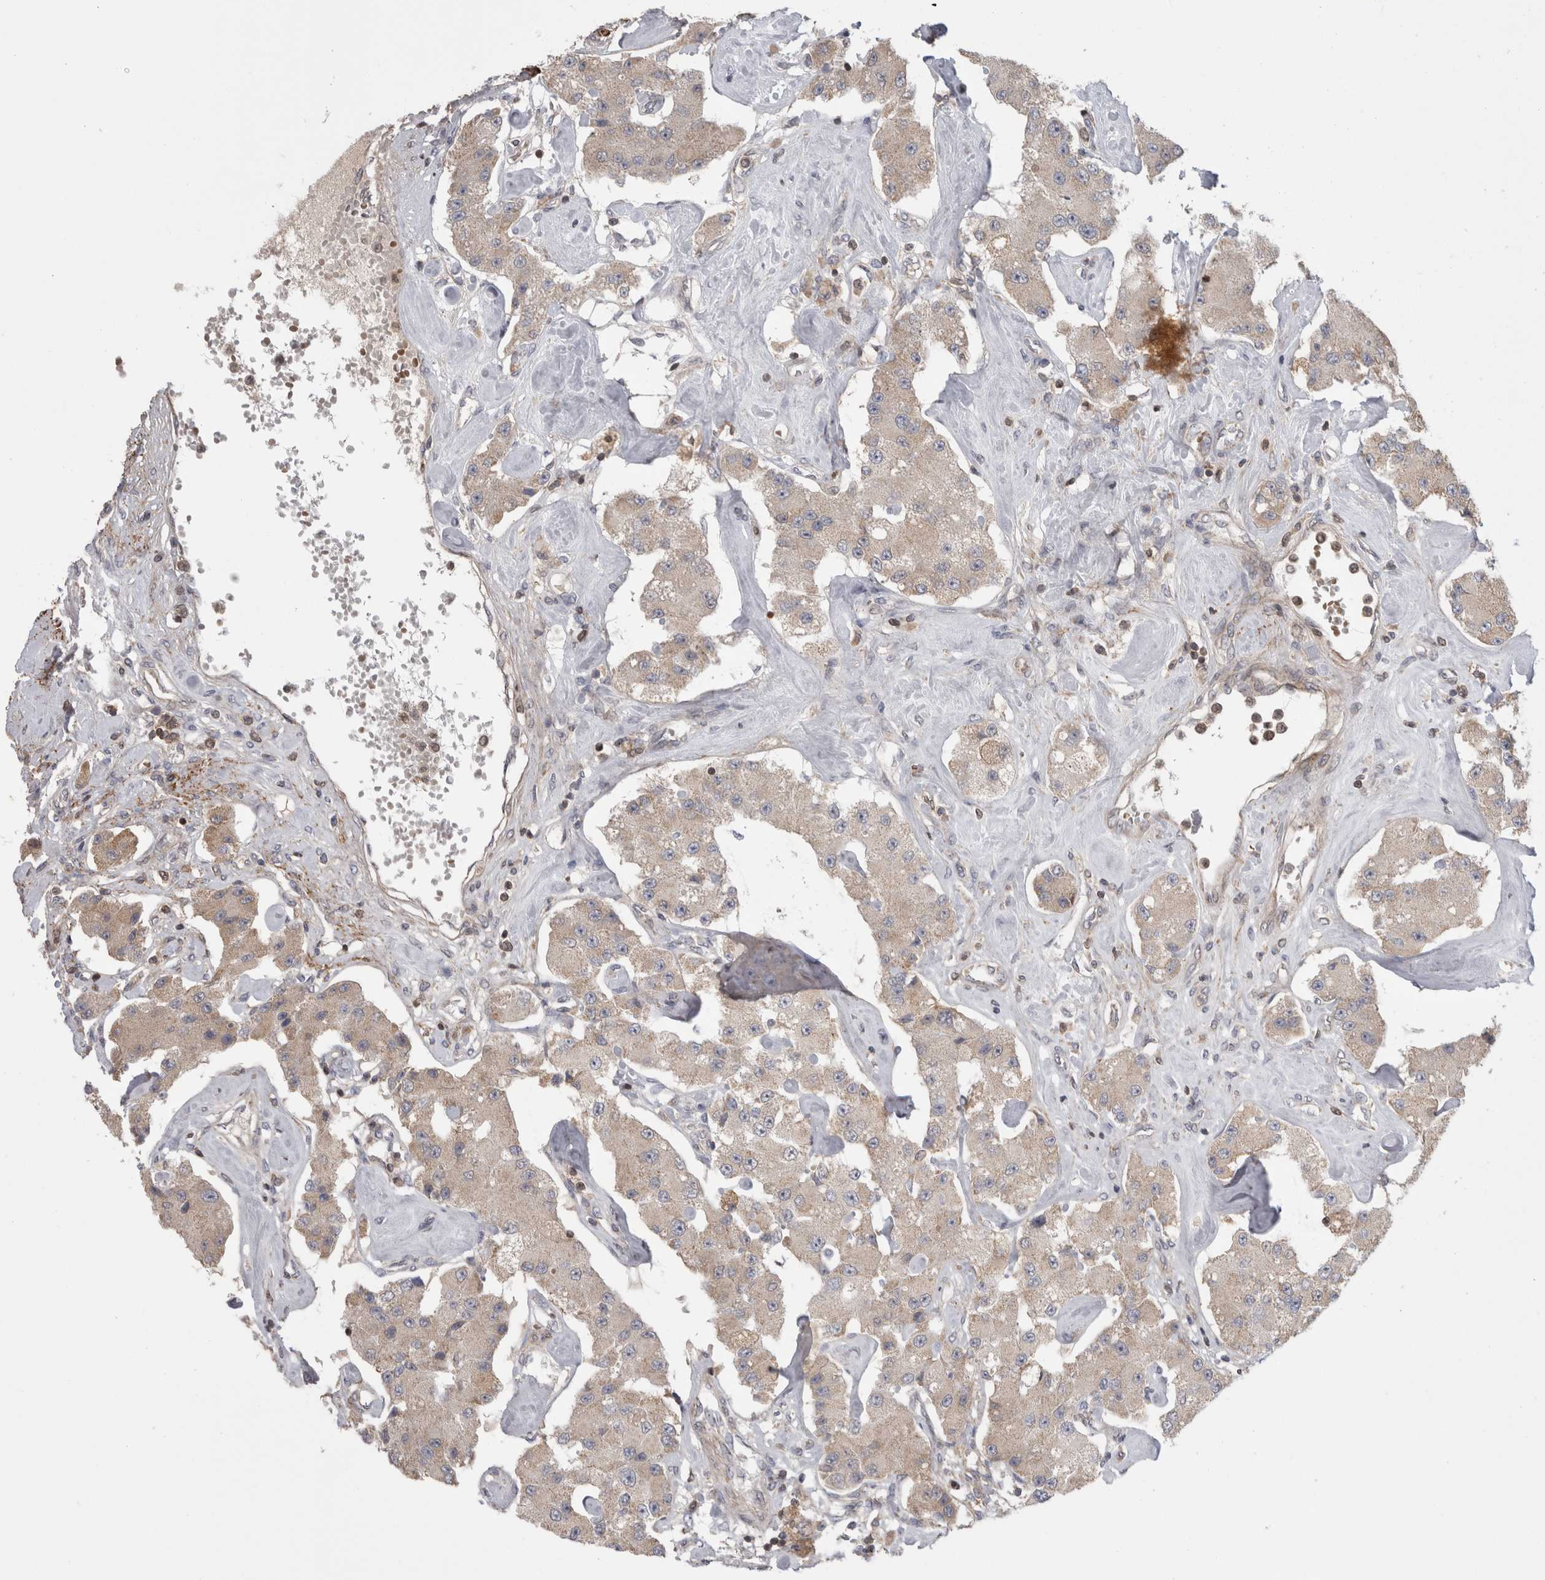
{"staining": {"intensity": "weak", "quantity": ">75%", "location": "cytoplasmic/membranous"}, "tissue": "carcinoid", "cell_type": "Tumor cells", "image_type": "cancer", "snomed": [{"axis": "morphology", "description": "Carcinoid, malignant, NOS"}, {"axis": "topography", "description": "Pancreas"}], "caption": "A brown stain highlights weak cytoplasmic/membranous expression of a protein in human carcinoid tumor cells. (DAB (3,3'-diaminobenzidine) IHC with brightfield microscopy, high magnification).", "gene": "DARS2", "patient": {"sex": "male", "age": 41}}